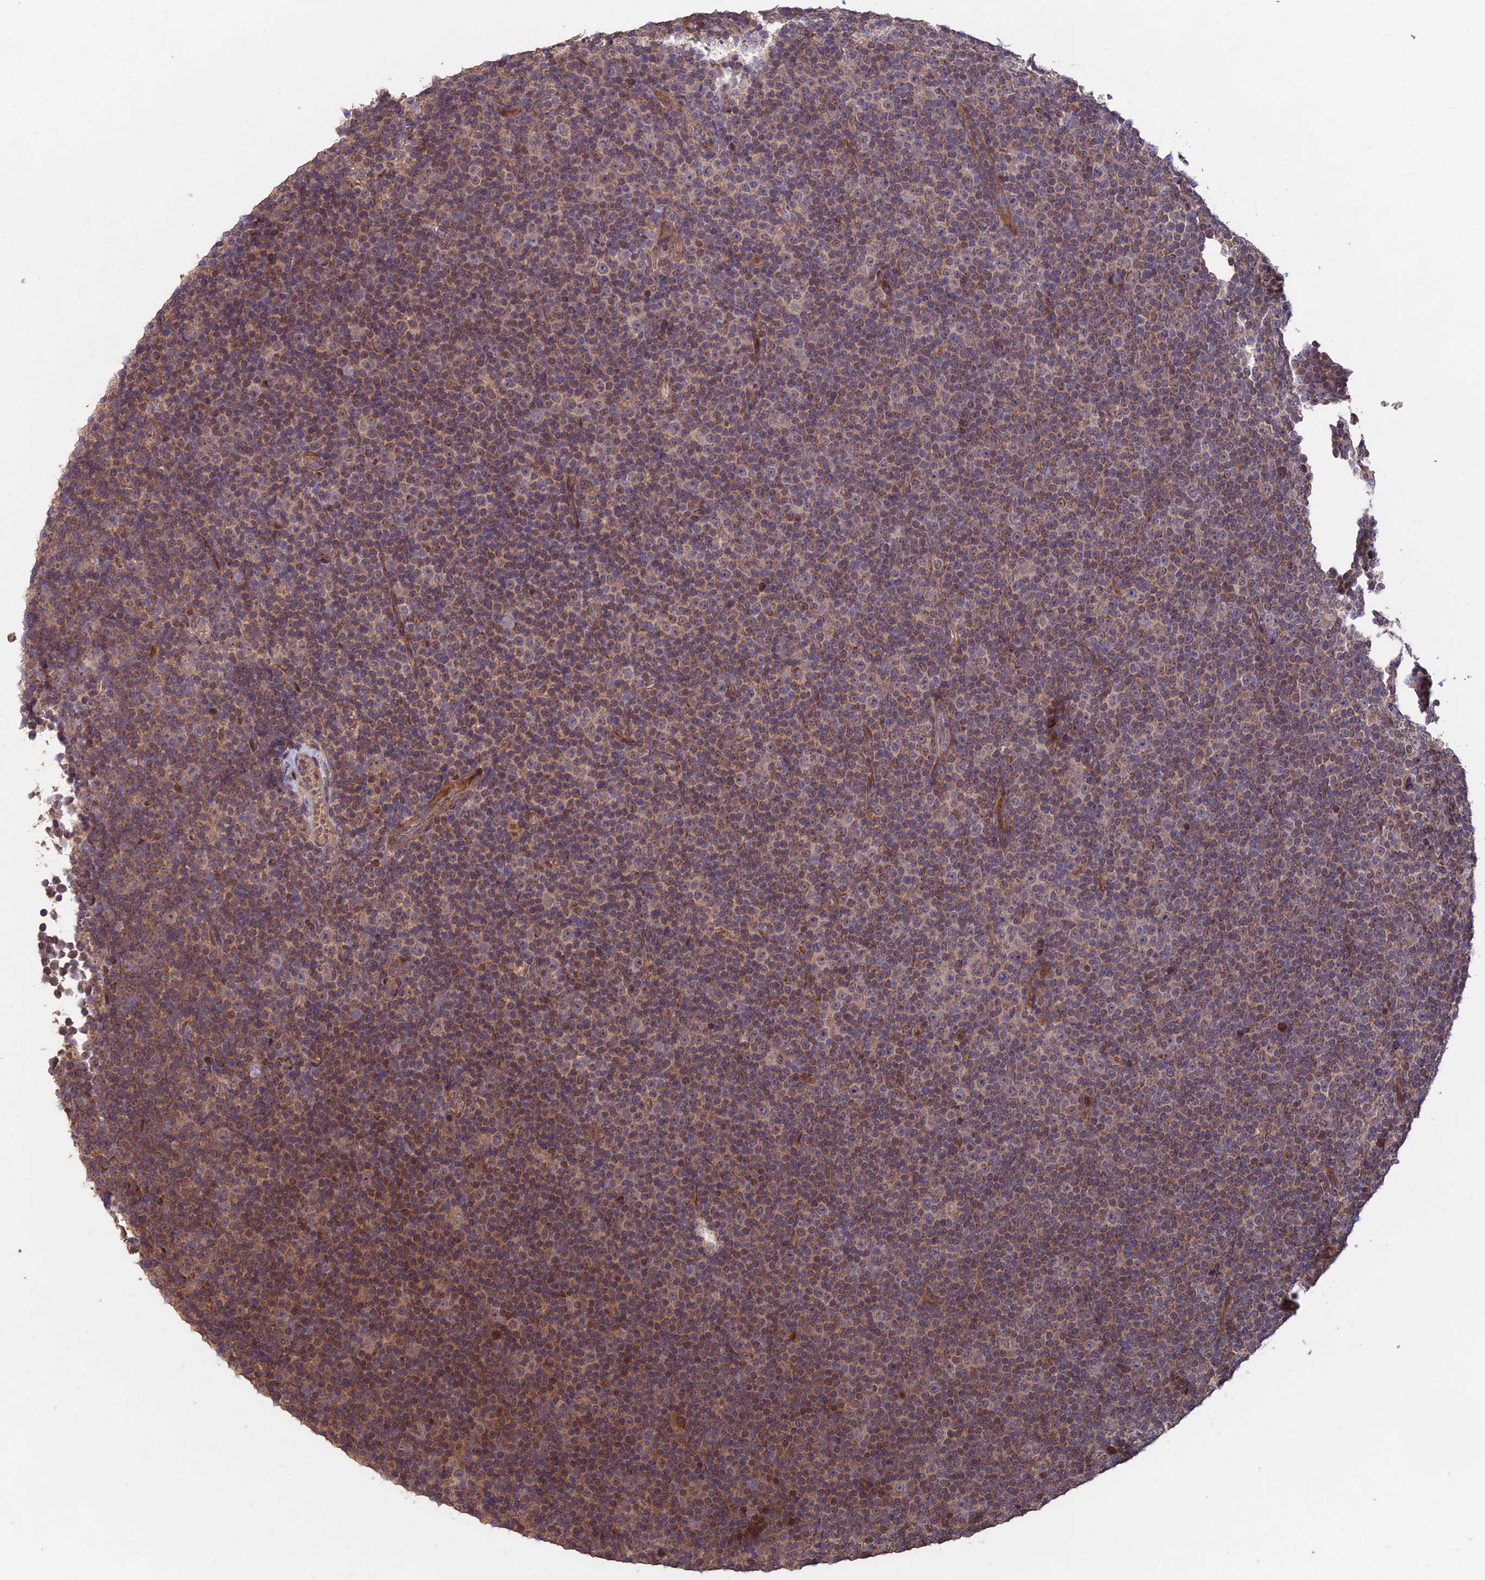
{"staining": {"intensity": "moderate", "quantity": "25%-75%", "location": "cytoplasmic/membranous"}, "tissue": "lymphoma", "cell_type": "Tumor cells", "image_type": "cancer", "snomed": [{"axis": "morphology", "description": "Malignant lymphoma, non-Hodgkin's type, Low grade"}, {"axis": "topography", "description": "Lymph node"}], "caption": "Immunohistochemical staining of human lymphoma demonstrates medium levels of moderate cytoplasmic/membranous expression in about 25%-75% of tumor cells.", "gene": "SHISA5", "patient": {"sex": "female", "age": 67}}